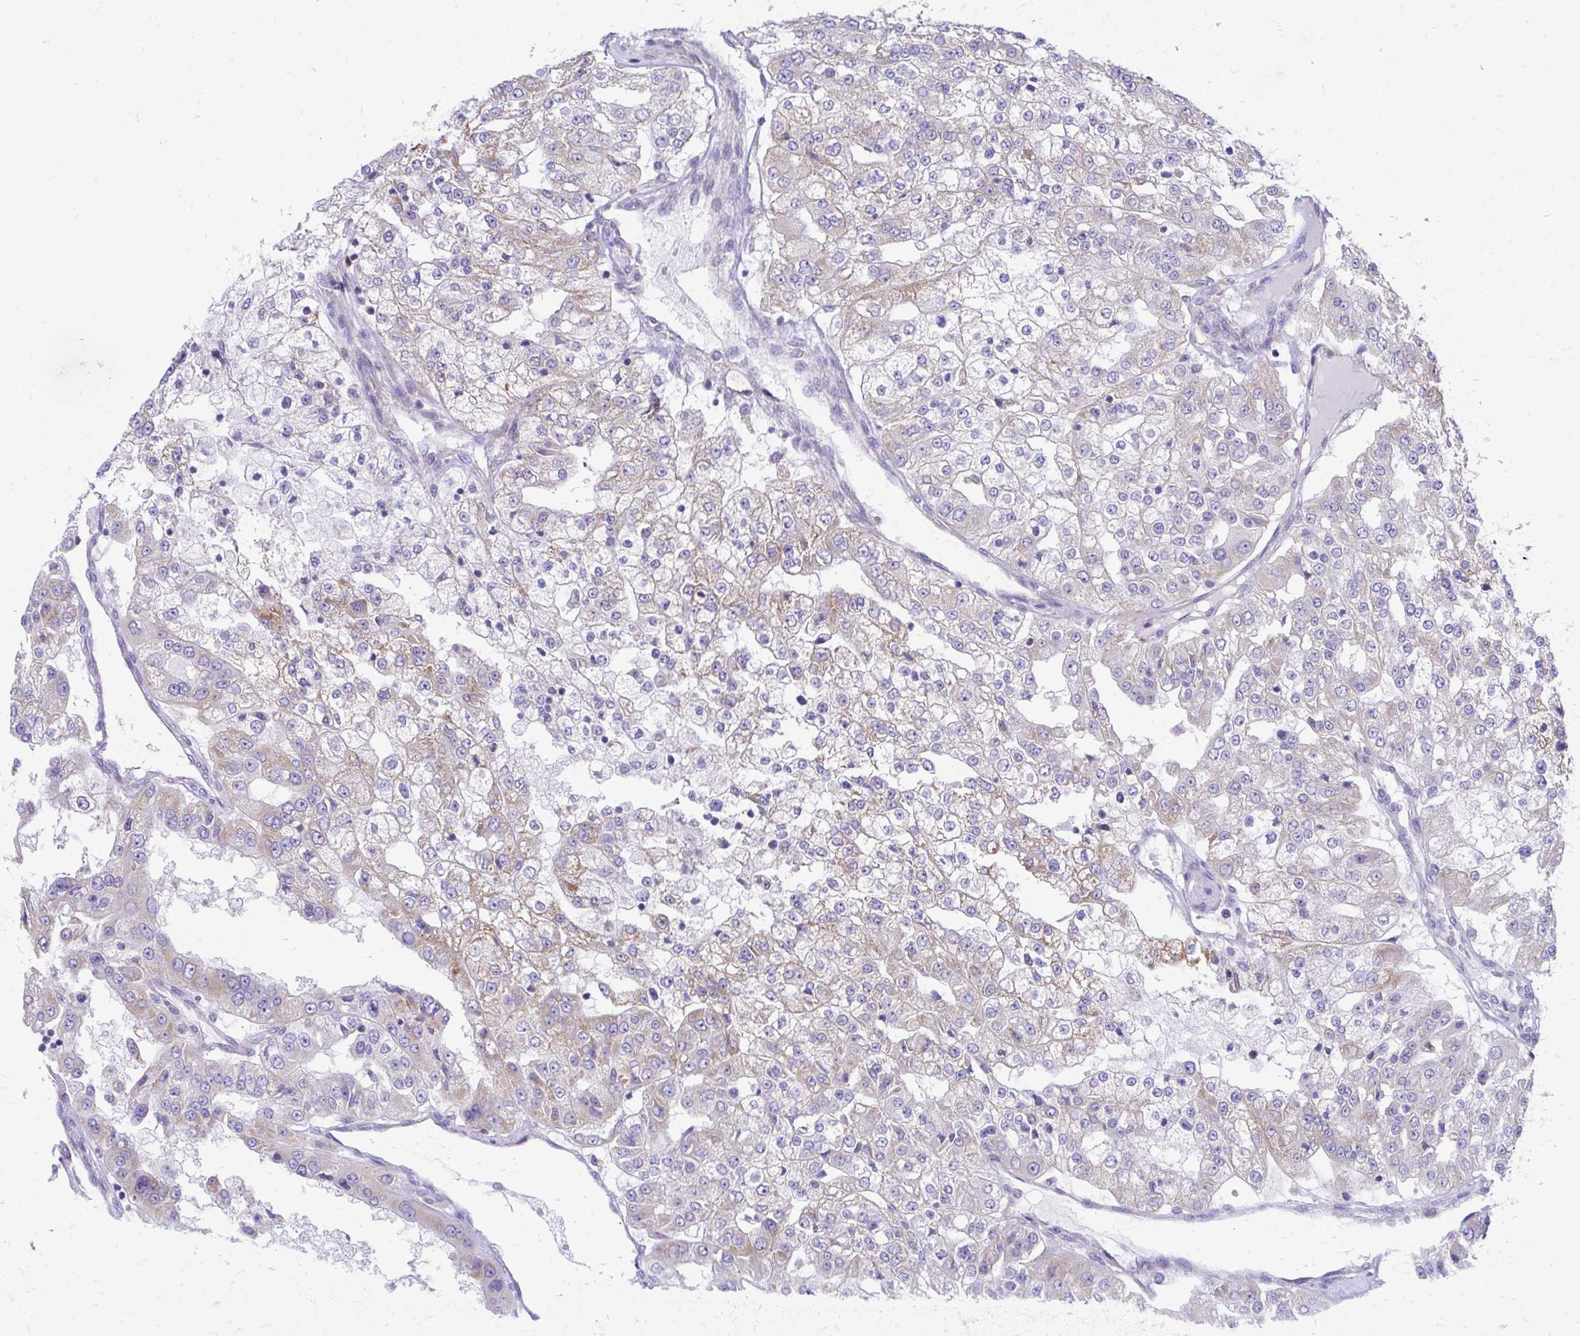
{"staining": {"intensity": "weak", "quantity": "25%-75%", "location": "cytoplasmic/membranous"}, "tissue": "renal cancer", "cell_type": "Tumor cells", "image_type": "cancer", "snomed": [{"axis": "morphology", "description": "Adenocarcinoma, NOS"}, {"axis": "topography", "description": "Kidney"}], "caption": "Human renal cancer stained for a protein (brown) exhibits weak cytoplasmic/membranous positive staining in approximately 25%-75% of tumor cells.", "gene": "MRPL19", "patient": {"sex": "female", "age": 63}}